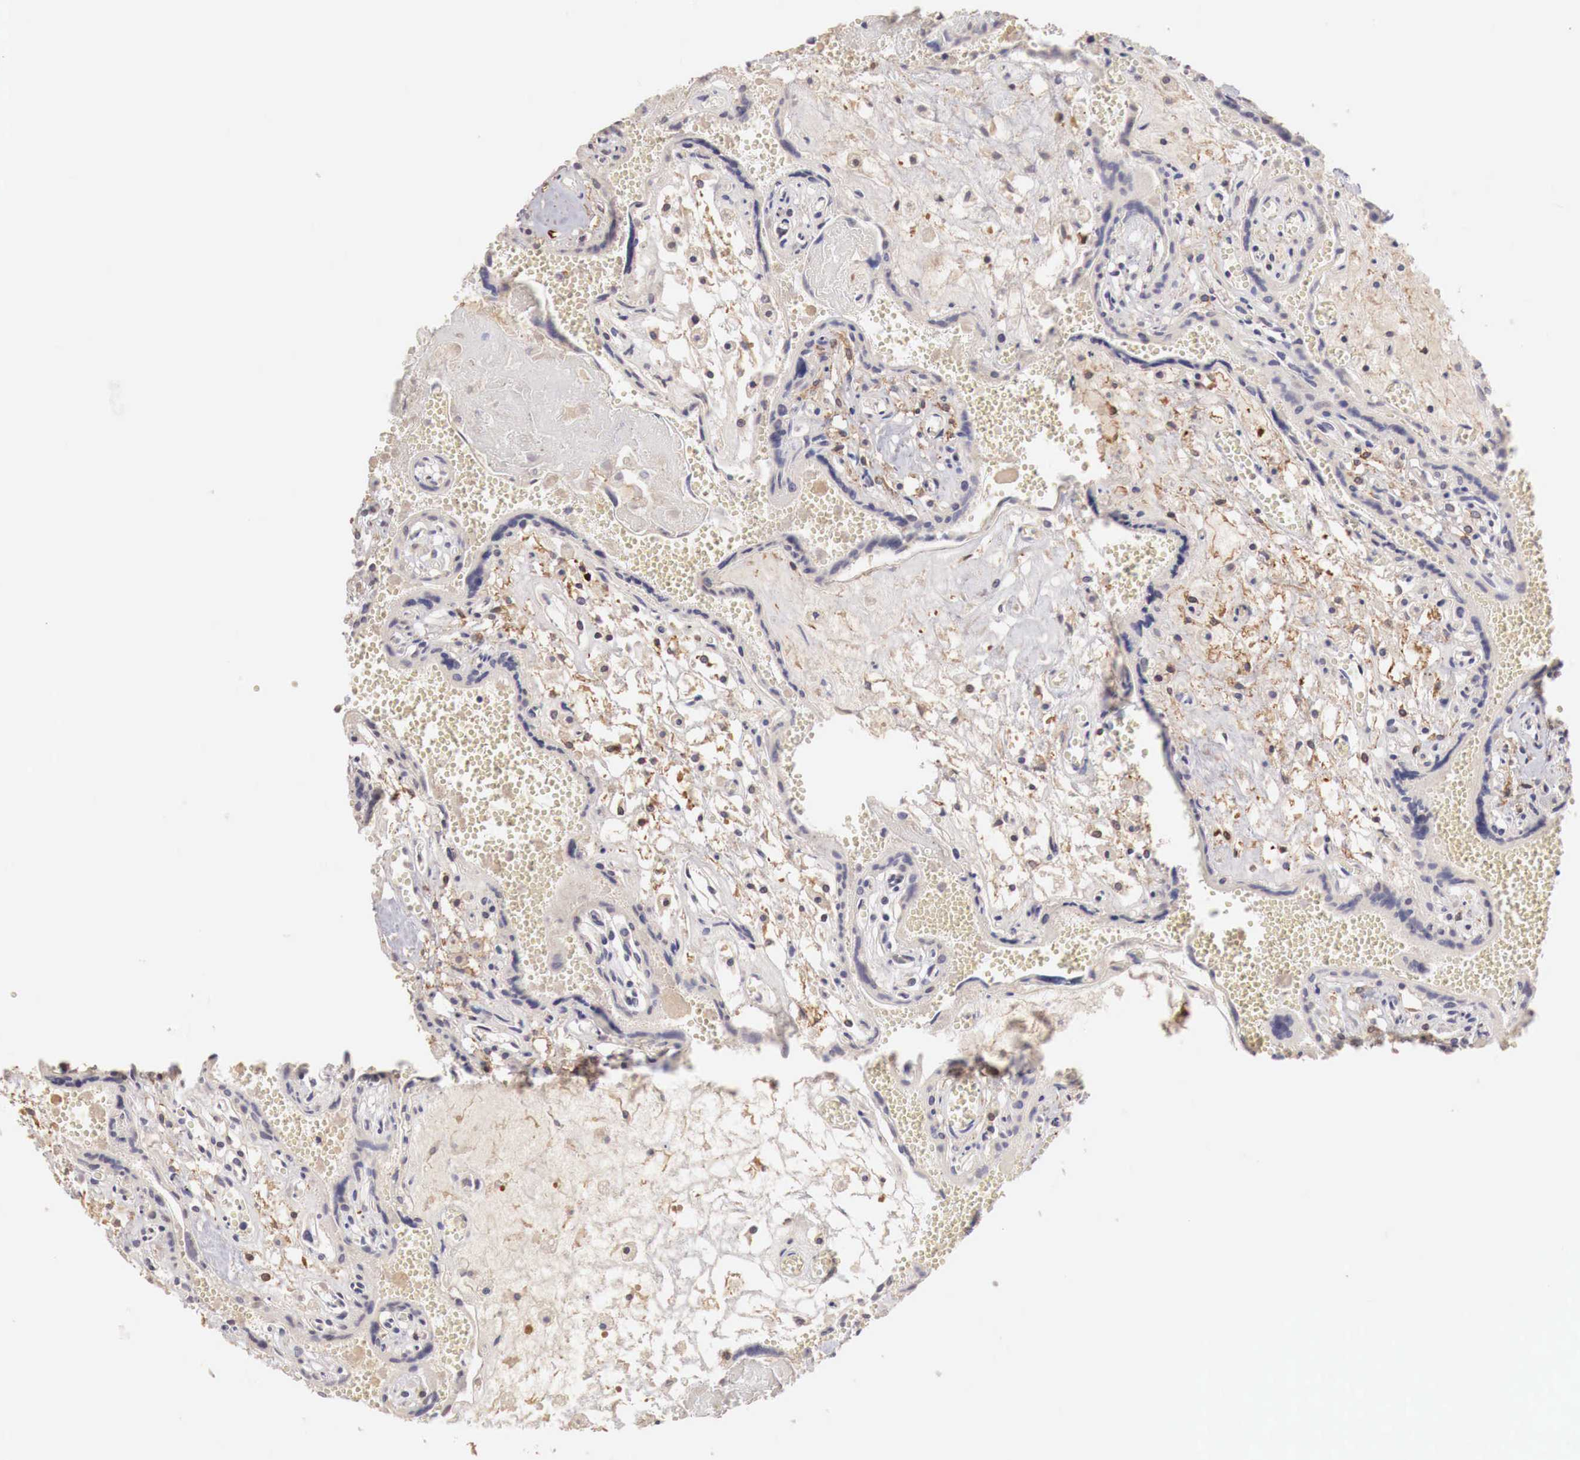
{"staining": {"intensity": "weak", "quantity": ">75%", "location": "cytoplasmic/membranous"}, "tissue": "placenta", "cell_type": "Decidual cells", "image_type": "normal", "snomed": [{"axis": "morphology", "description": "Normal tissue, NOS"}, {"axis": "topography", "description": "Placenta"}], "caption": "IHC of benign human placenta reveals low levels of weak cytoplasmic/membranous positivity in approximately >75% of decidual cells.", "gene": "TBC1D9", "patient": {"sex": "female", "age": 40}}